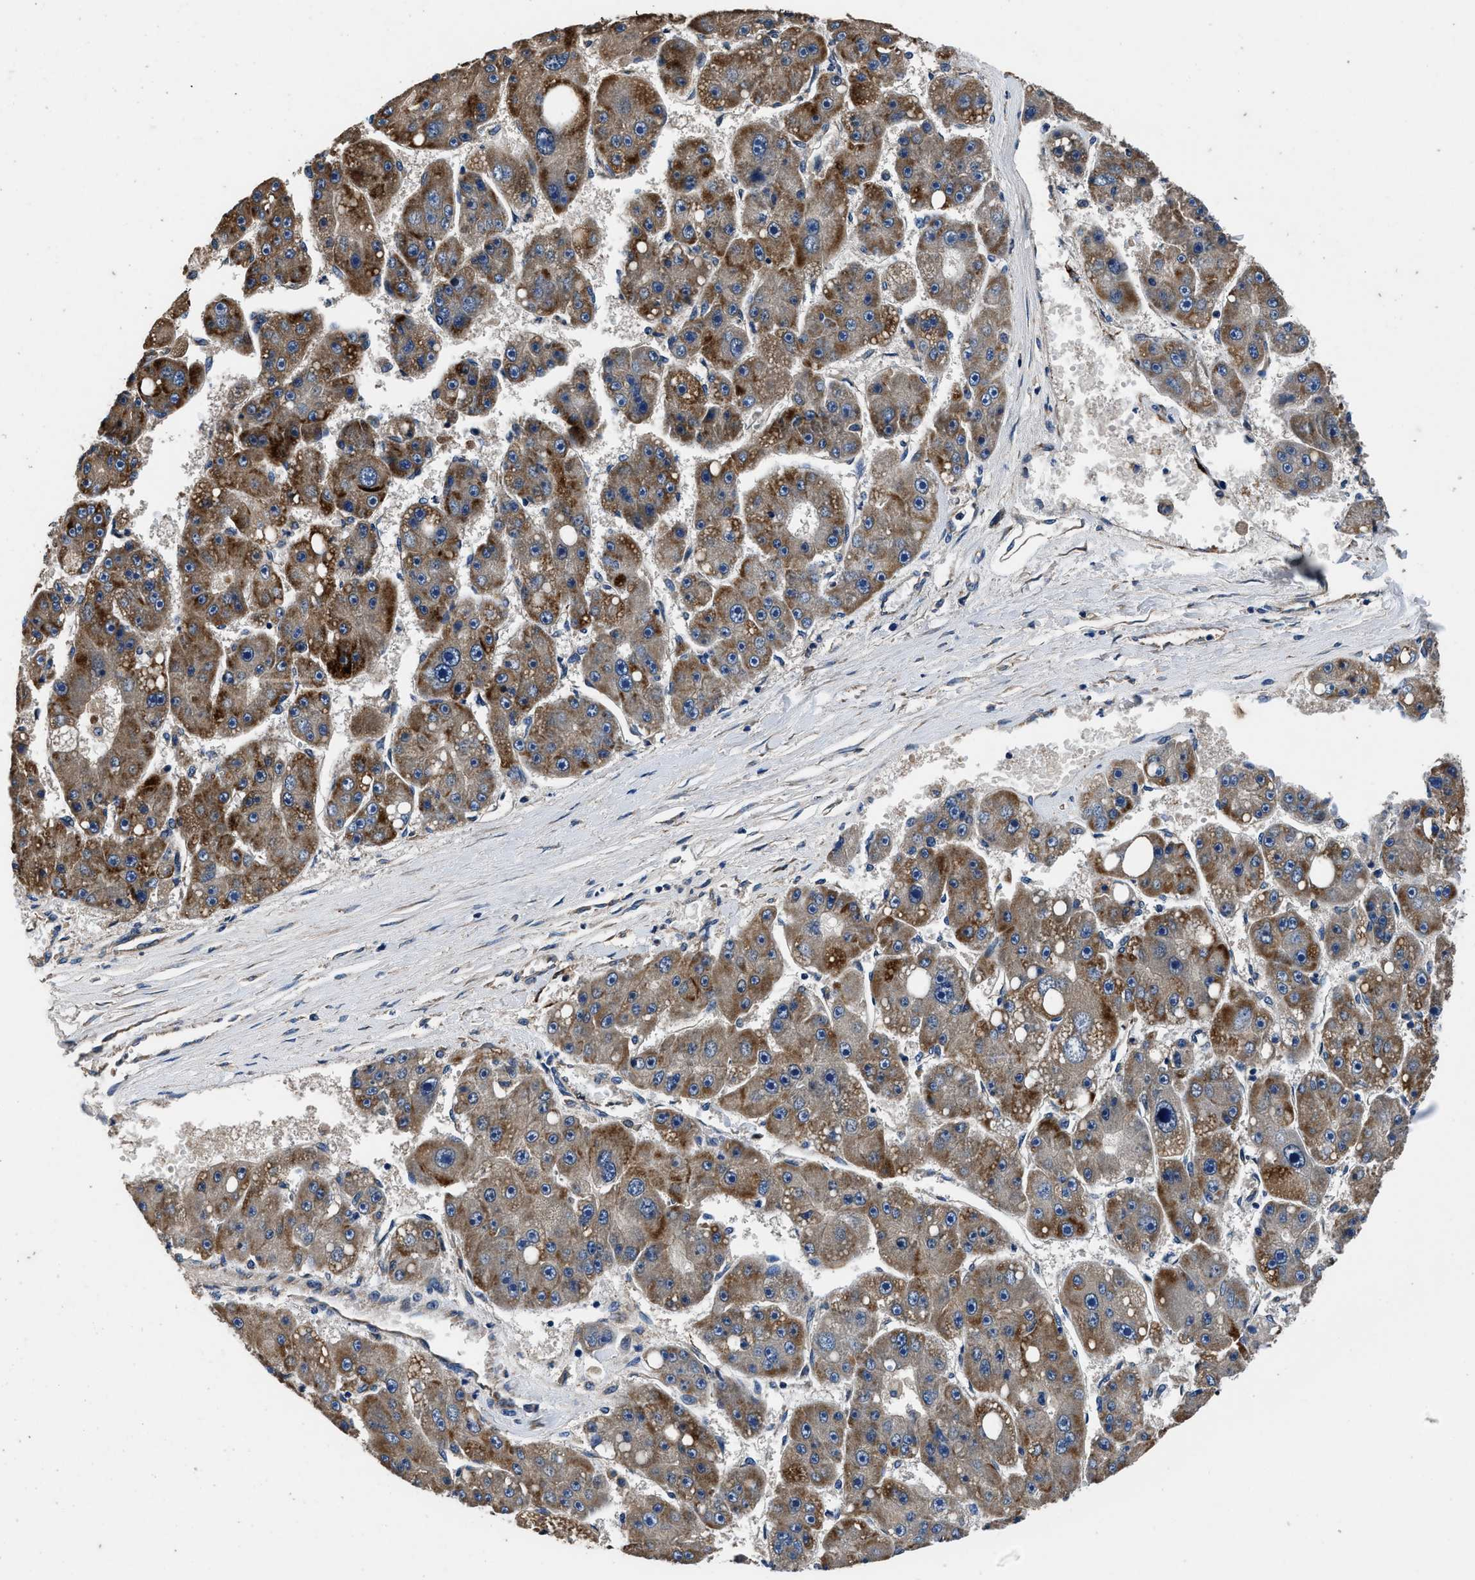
{"staining": {"intensity": "moderate", "quantity": ">75%", "location": "cytoplasmic/membranous"}, "tissue": "liver cancer", "cell_type": "Tumor cells", "image_type": "cancer", "snomed": [{"axis": "morphology", "description": "Carcinoma, Hepatocellular, NOS"}, {"axis": "topography", "description": "Liver"}], "caption": "Moderate cytoplasmic/membranous positivity for a protein is identified in about >75% of tumor cells of hepatocellular carcinoma (liver) using IHC.", "gene": "DHRS7B", "patient": {"sex": "female", "age": 61}}